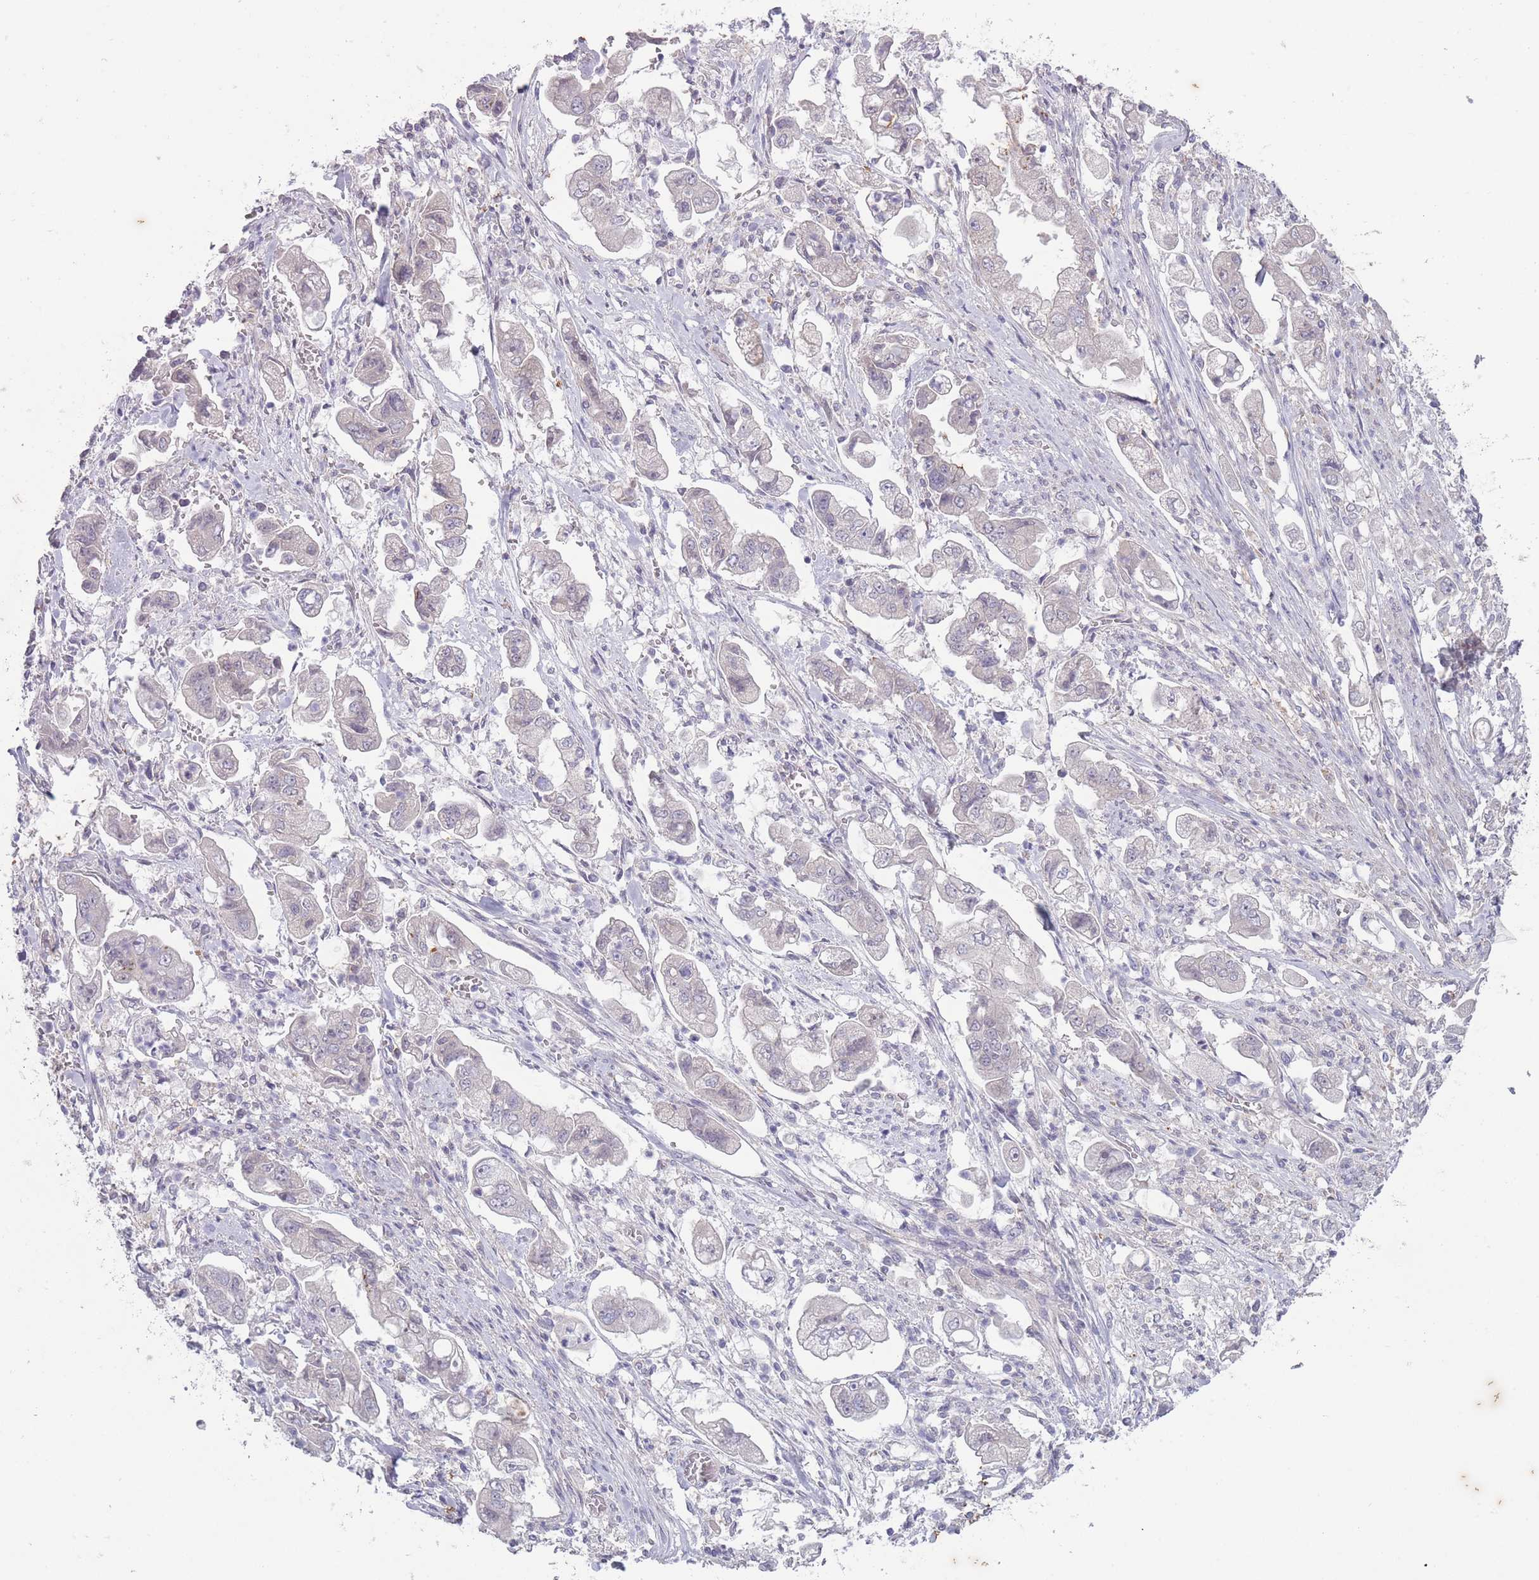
{"staining": {"intensity": "negative", "quantity": "none", "location": "none"}, "tissue": "stomach cancer", "cell_type": "Tumor cells", "image_type": "cancer", "snomed": [{"axis": "morphology", "description": "Adenocarcinoma, NOS"}, {"axis": "topography", "description": "Stomach"}], "caption": "Image shows no protein positivity in tumor cells of stomach cancer tissue.", "gene": "ARPIN", "patient": {"sex": "male", "age": 62}}